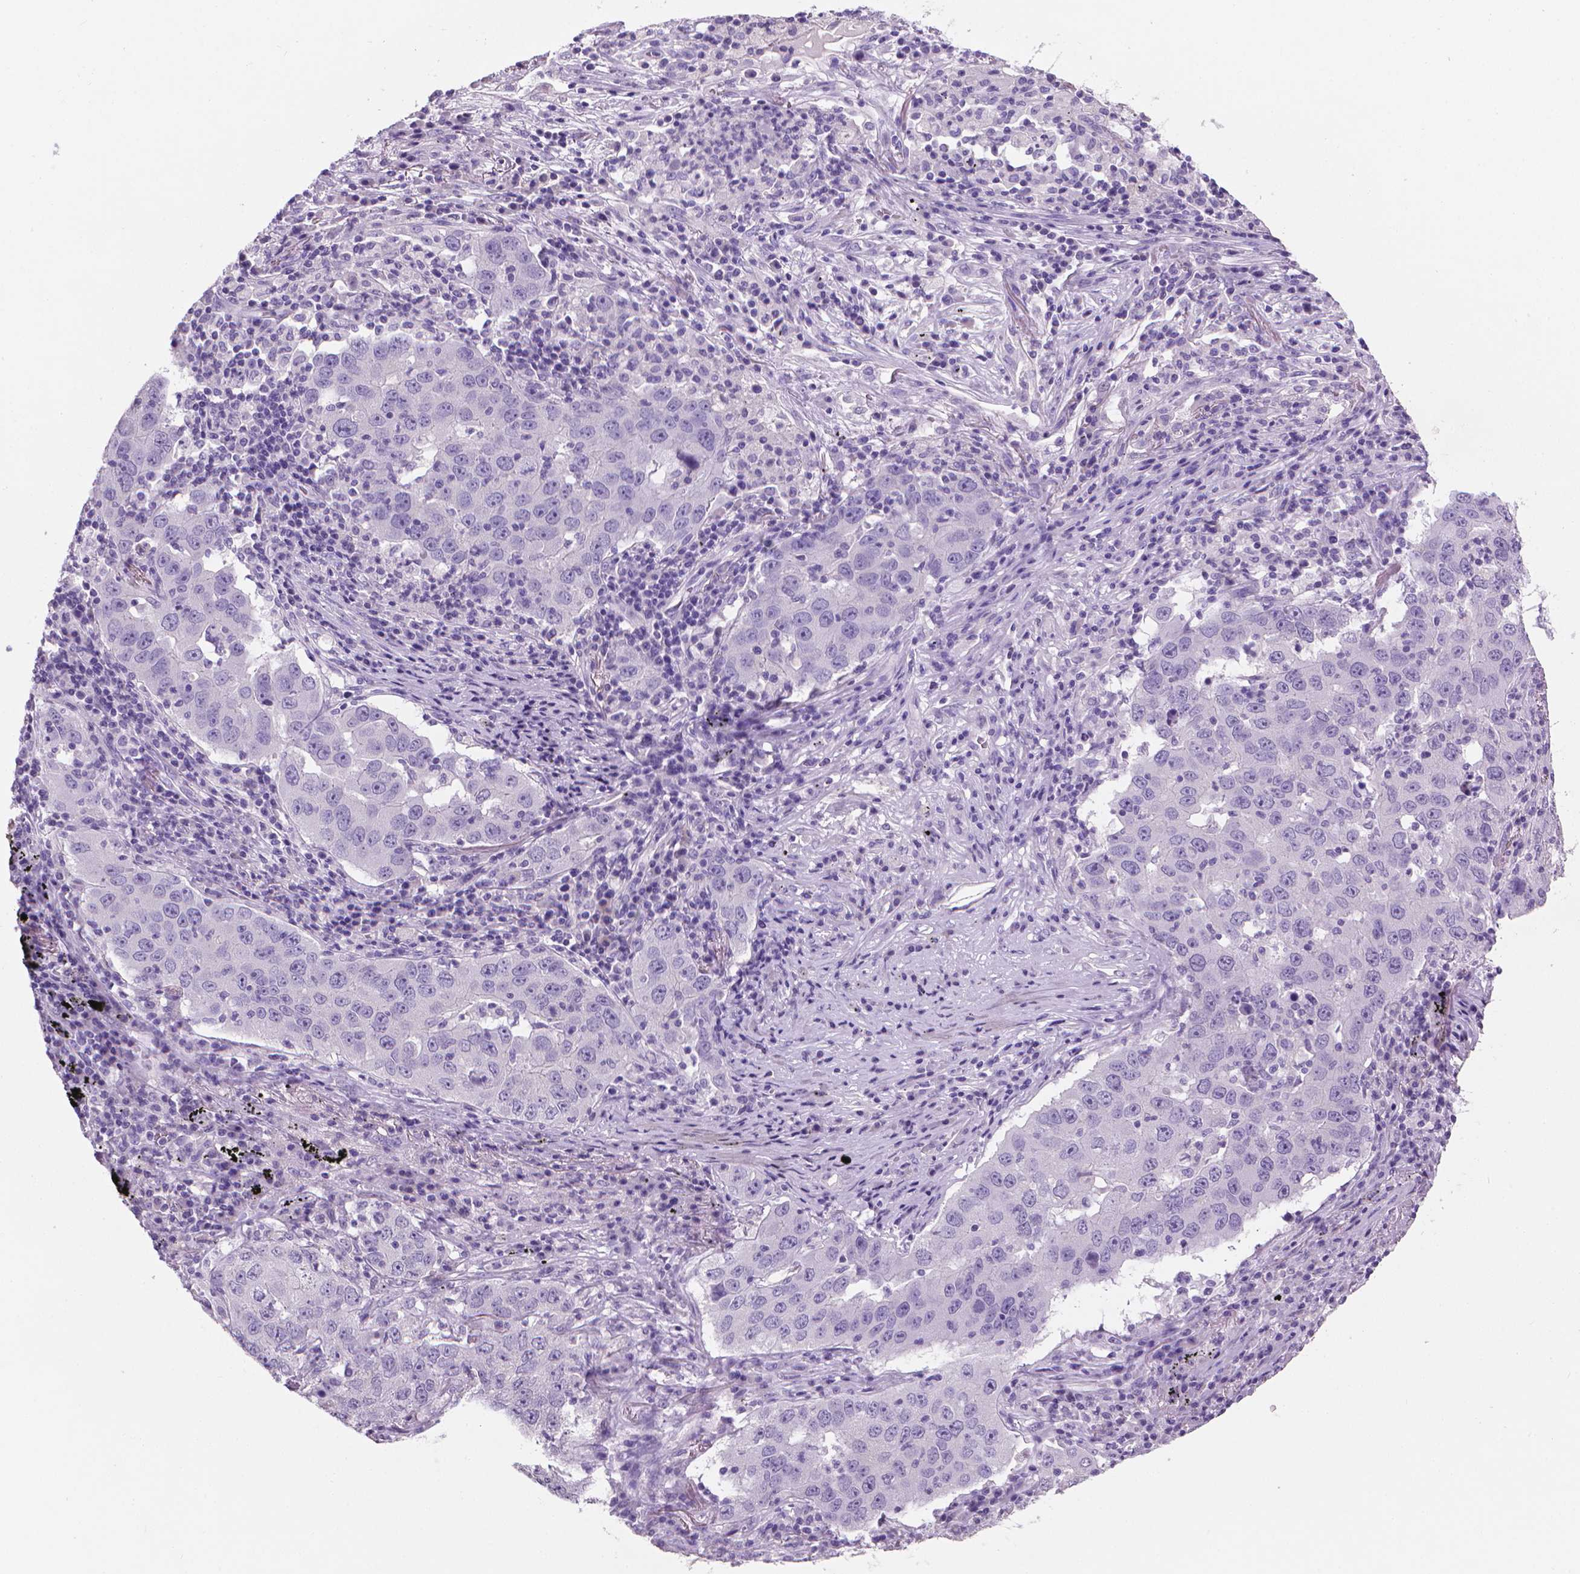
{"staining": {"intensity": "negative", "quantity": "none", "location": "none"}, "tissue": "lung cancer", "cell_type": "Tumor cells", "image_type": "cancer", "snomed": [{"axis": "morphology", "description": "Adenocarcinoma, NOS"}, {"axis": "topography", "description": "Lung"}], "caption": "This is an immunohistochemistry histopathology image of human adenocarcinoma (lung). There is no staining in tumor cells.", "gene": "XPNPEP2", "patient": {"sex": "male", "age": 73}}